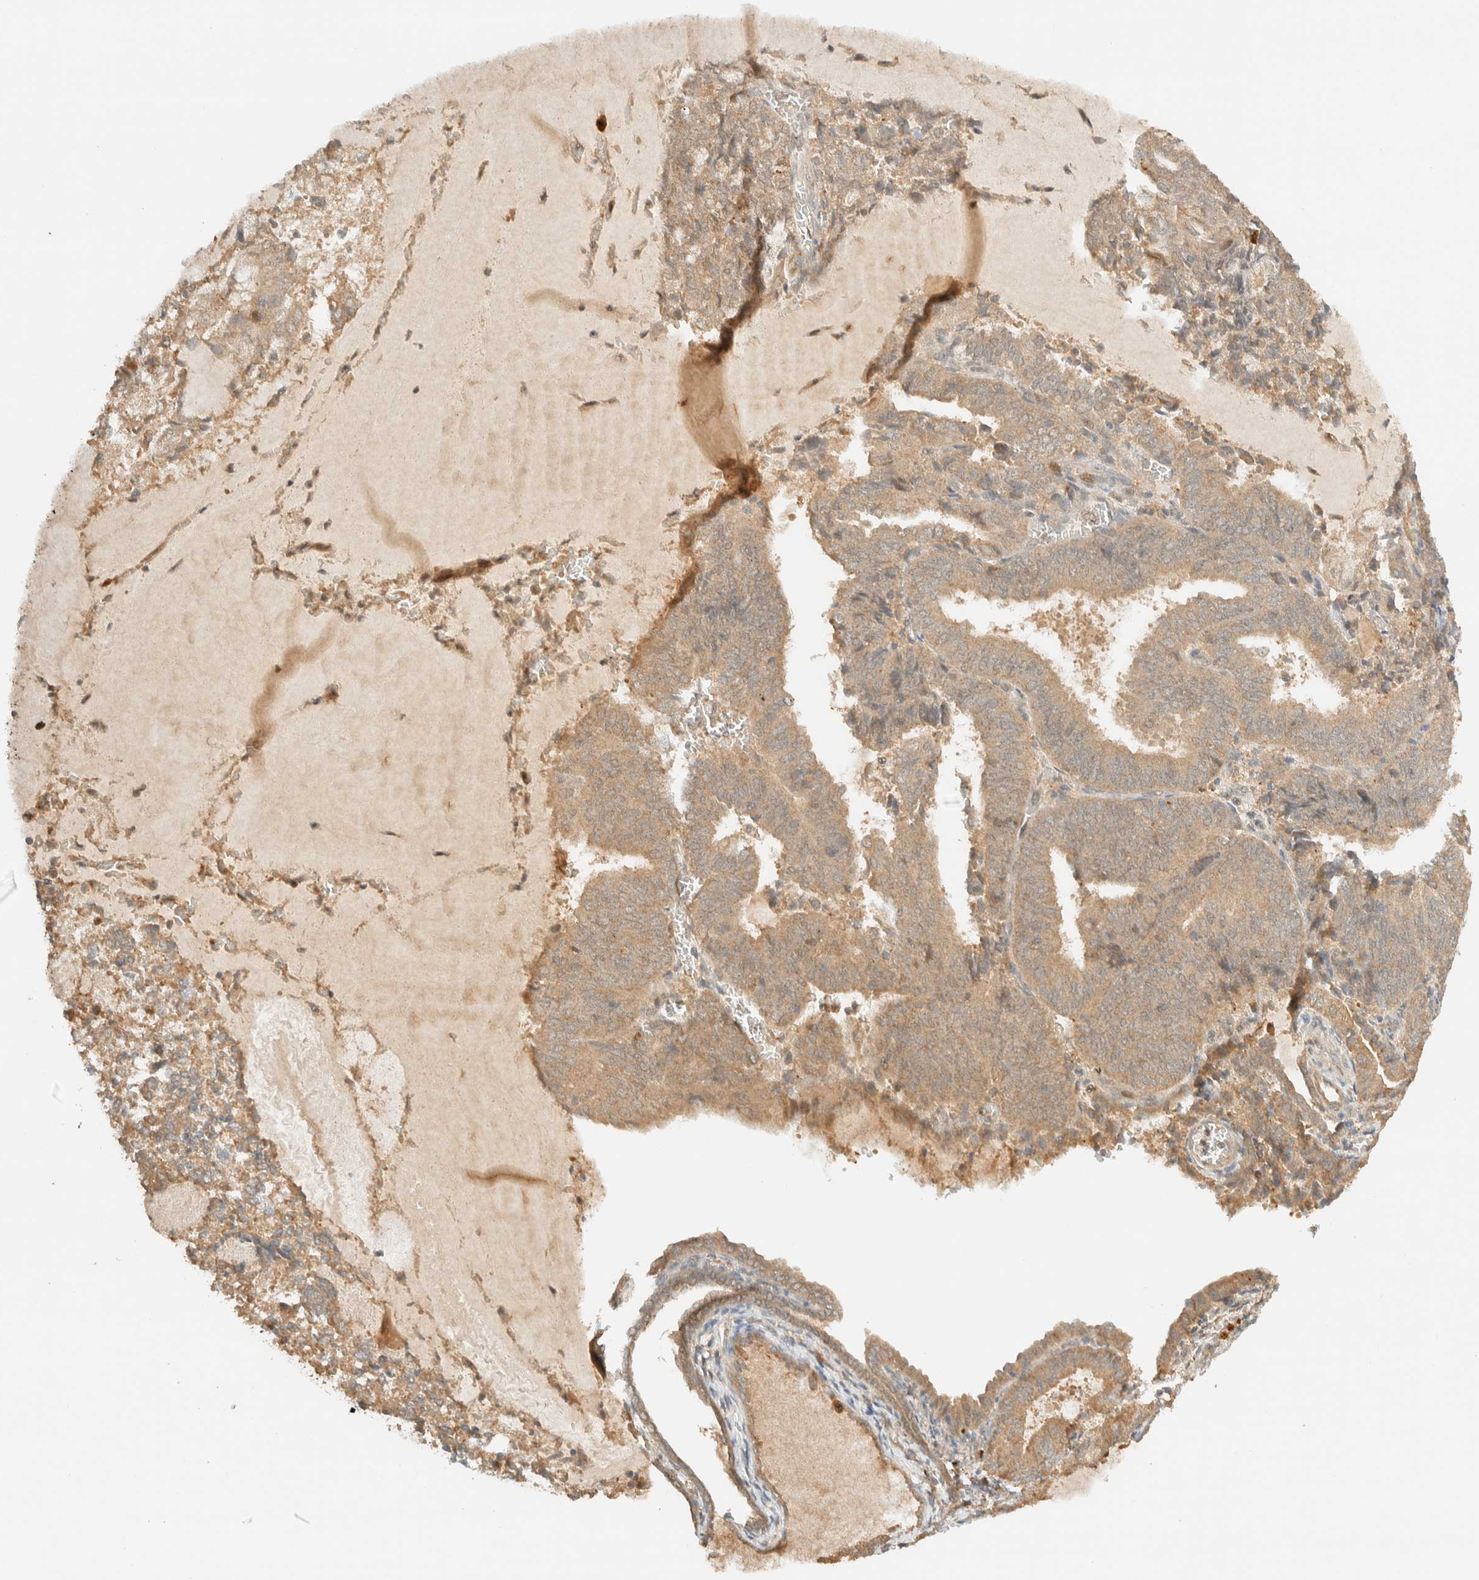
{"staining": {"intensity": "moderate", "quantity": ">75%", "location": "cytoplasmic/membranous"}, "tissue": "endometrial cancer", "cell_type": "Tumor cells", "image_type": "cancer", "snomed": [{"axis": "morphology", "description": "Adenocarcinoma, NOS"}, {"axis": "topography", "description": "Endometrium"}], "caption": "Immunohistochemical staining of human adenocarcinoma (endometrial) shows medium levels of moderate cytoplasmic/membranous positivity in about >75% of tumor cells. The protein of interest is stained brown, and the nuclei are stained in blue (DAB IHC with brightfield microscopy, high magnification).", "gene": "ZBTB34", "patient": {"sex": "female", "age": 81}}